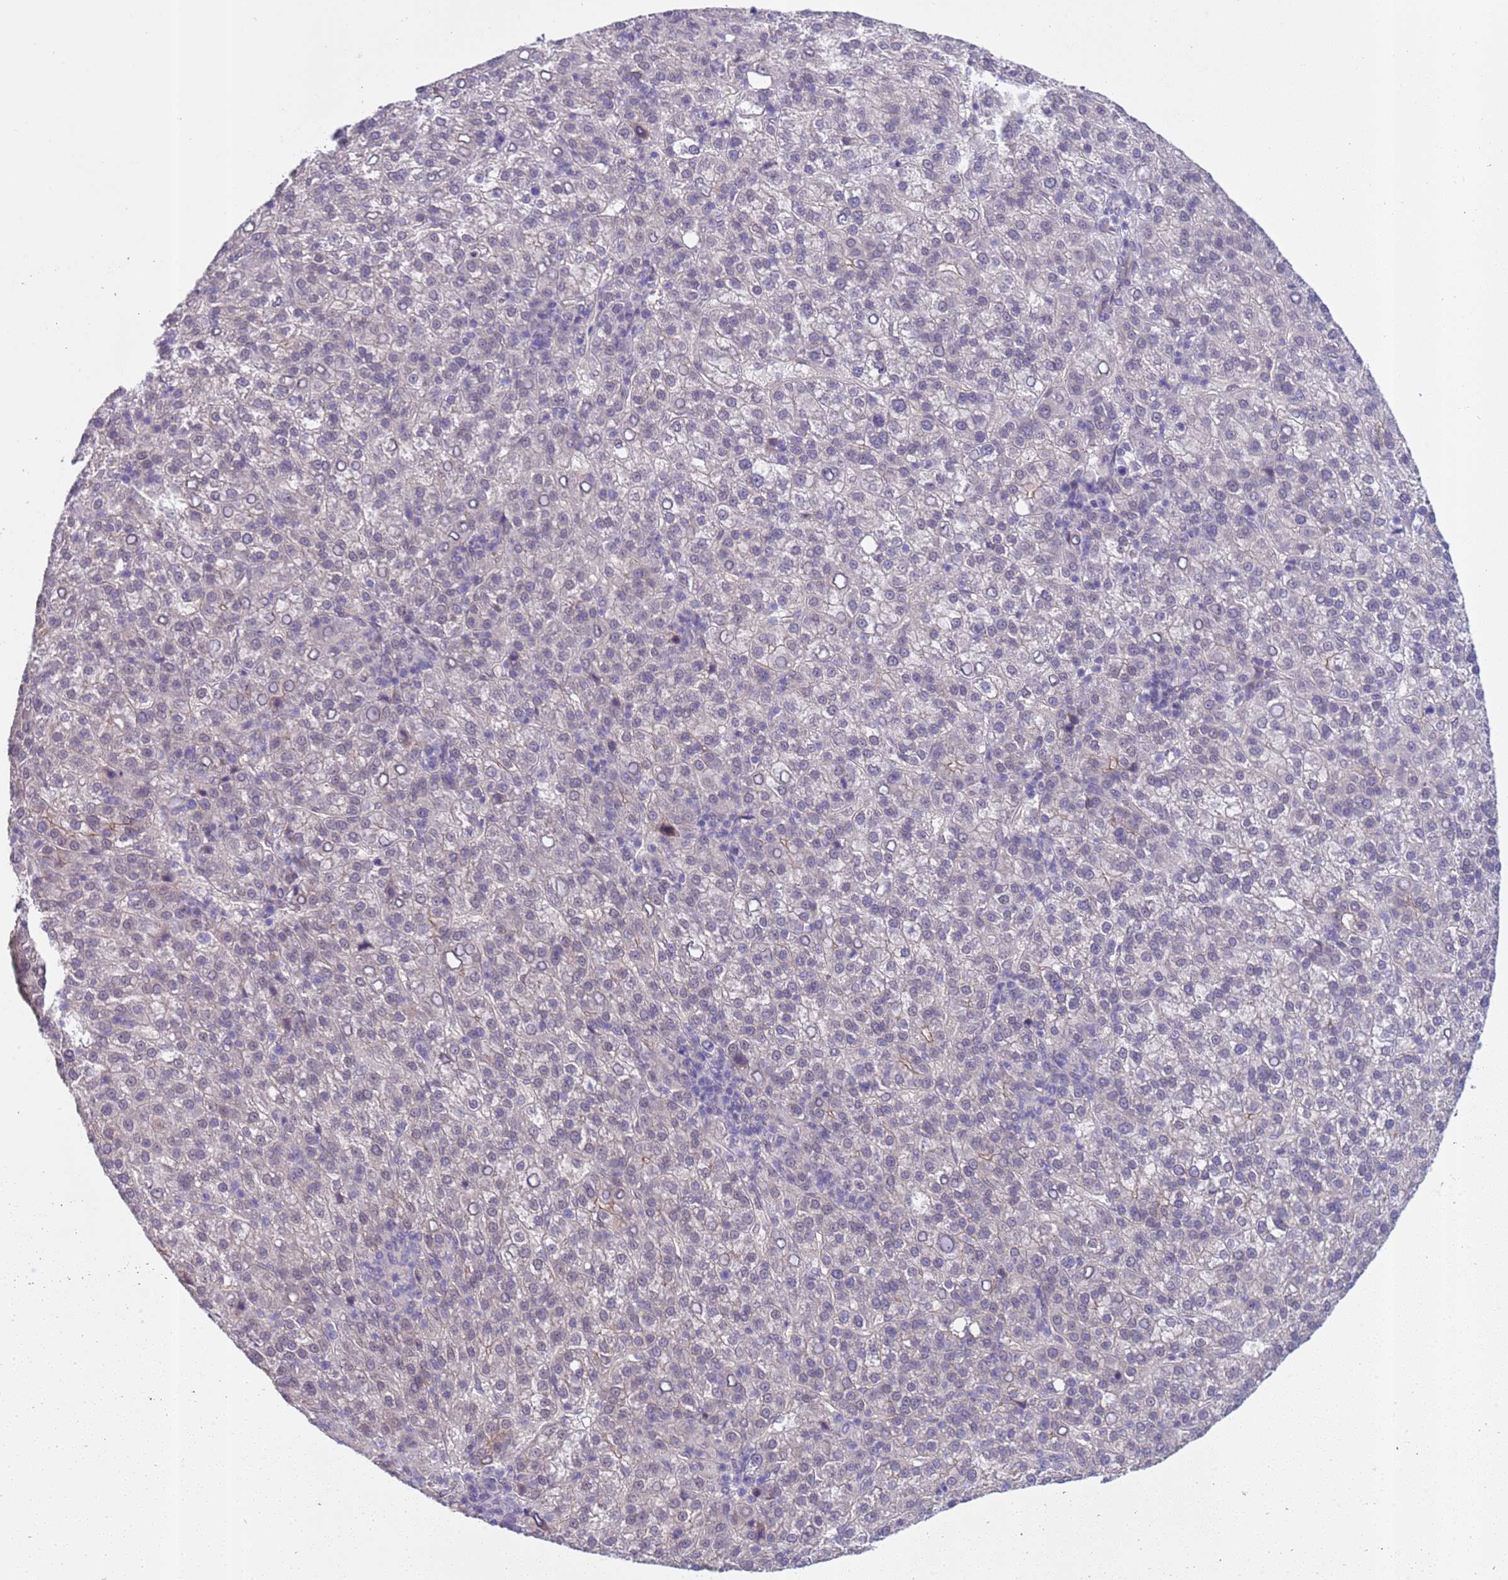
{"staining": {"intensity": "negative", "quantity": "none", "location": "none"}, "tissue": "liver cancer", "cell_type": "Tumor cells", "image_type": "cancer", "snomed": [{"axis": "morphology", "description": "Carcinoma, Hepatocellular, NOS"}, {"axis": "topography", "description": "Liver"}], "caption": "Human hepatocellular carcinoma (liver) stained for a protein using immunohistochemistry (IHC) demonstrates no staining in tumor cells.", "gene": "TRMT10A", "patient": {"sex": "female", "age": 58}}